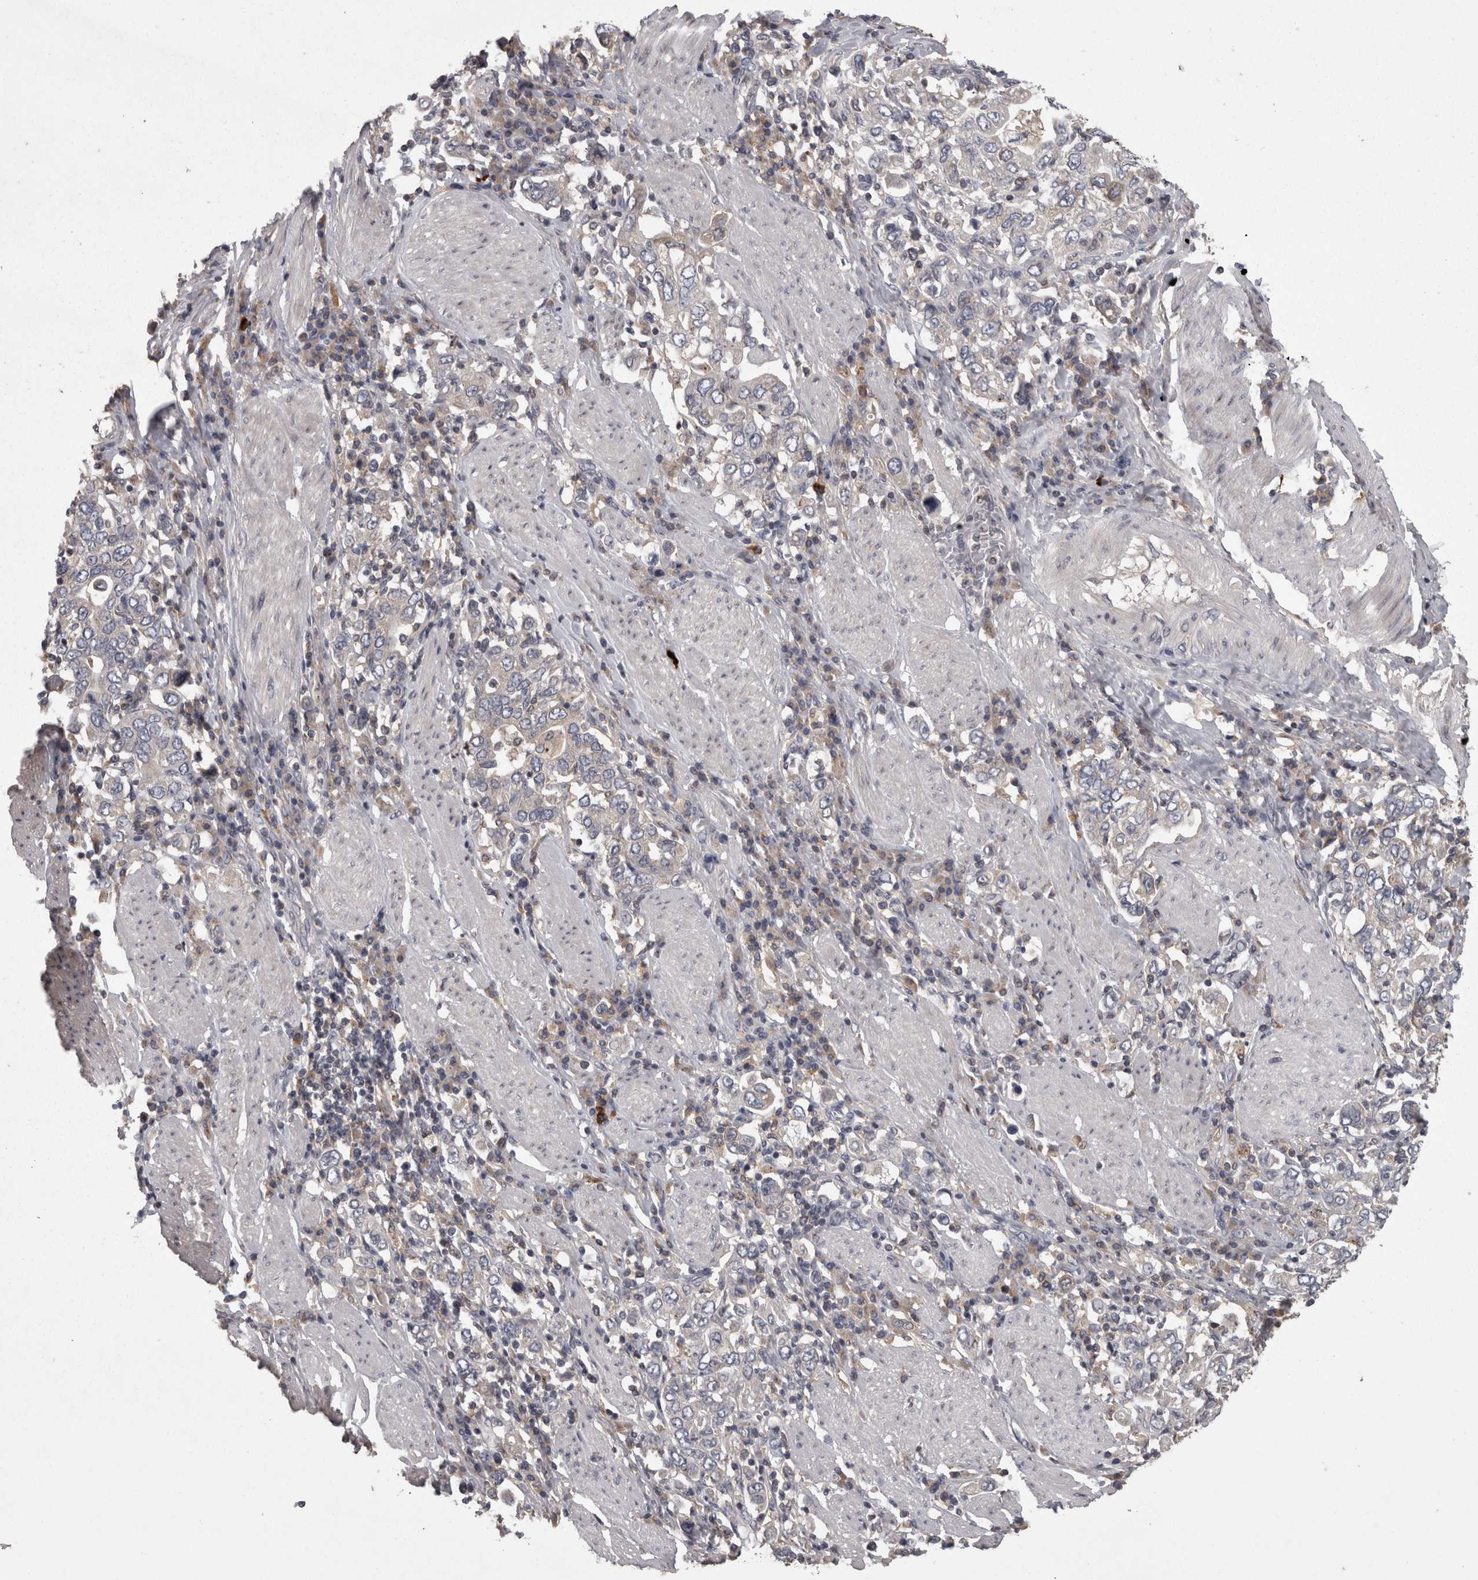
{"staining": {"intensity": "negative", "quantity": "none", "location": "none"}, "tissue": "stomach cancer", "cell_type": "Tumor cells", "image_type": "cancer", "snomed": [{"axis": "morphology", "description": "Adenocarcinoma, NOS"}, {"axis": "topography", "description": "Stomach, upper"}], "caption": "Tumor cells are negative for protein expression in human stomach adenocarcinoma.", "gene": "PCM1", "patient": {"sex": "male", "age": 62}}